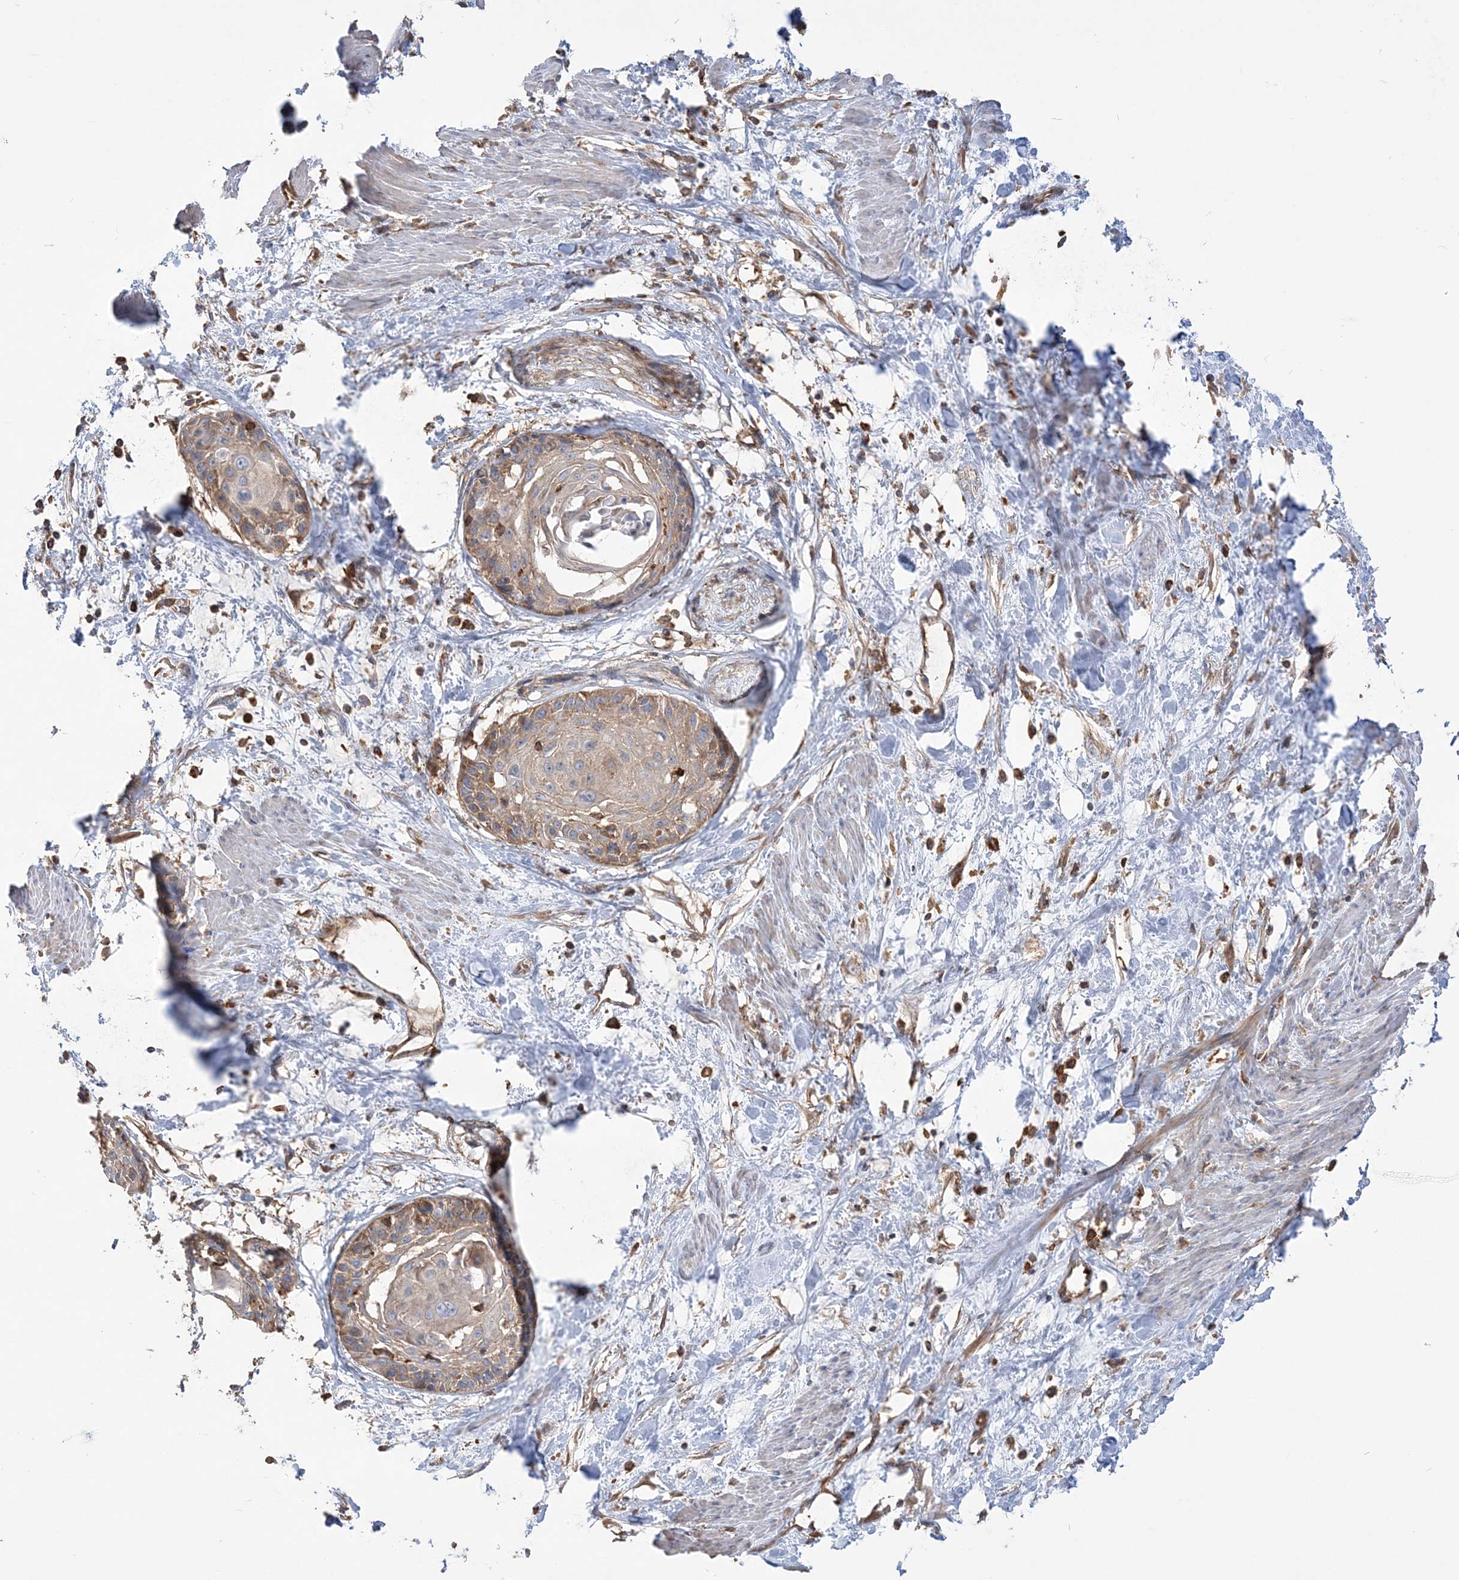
{"staining": {"intensity": "weak", "quantity": "25%-75%", "location": "cytoplasmic/membranous"}, "tissue": "cervical cancer", "cell_type": "Tumor cells", "image_type": "cancer", "snomed": [{"axis": "morphology", "description": "Squamous cell carcinoma, NOS"}, {"axis": "topography", "description": "Cervix"}], "caption": "Squamous cell carcinoma (cervical) stained with IHC demonstrates weak cytoplasmic/membranous positivity in about 25%-75% of tumor cells. (Brightfield microscopy of DAB IHC at high magnification).", "gene": "TBC1D5", "patient": {"sex": "female", "age": 57}}